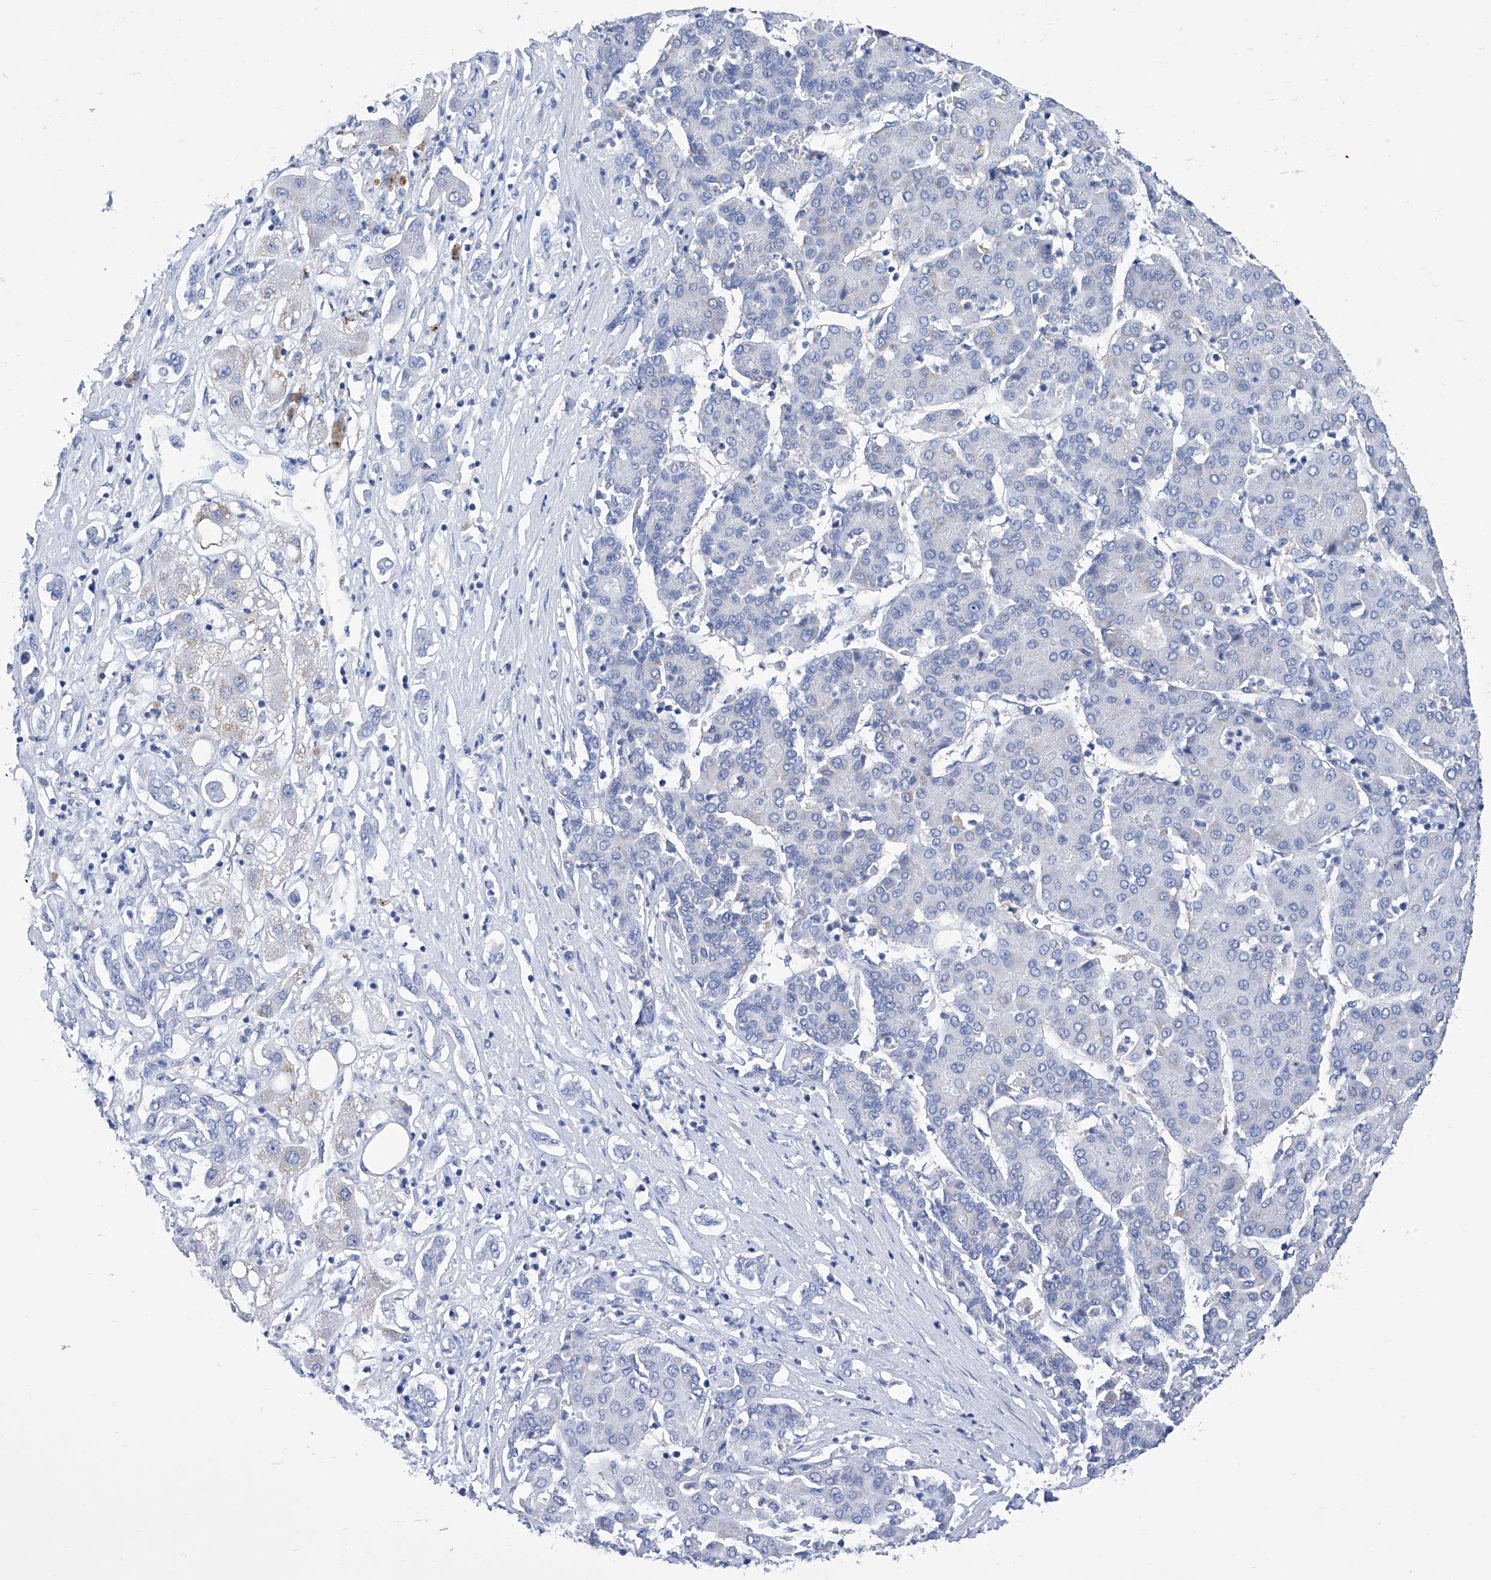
{"staining": {"intensity": "negative", "quantity": "none", "location": "none"}, "tissue": "liver cancer", "cell_type": "Tumor cells", "image_type": "cancer", "snomed": [{"axis": "morphology", "description": "Carcinoma, Hepatocellular, NOS"}, {"axis": "topography", "description": "Liver"}], "caption": "High magnification brightfield microscopy of hepatocellular carcinoma (liver) stained with DAB (3,3'-diaminobenzidine) (brown) and counterstained with hematoxylin (blue): tumor cells show no significant positivity. The staining is performed using DAB brown chromogen with nuclei counter-stained in using hematoxylin.", "gene": "SMS", "patient": {"sex": "male", "age": 65}}